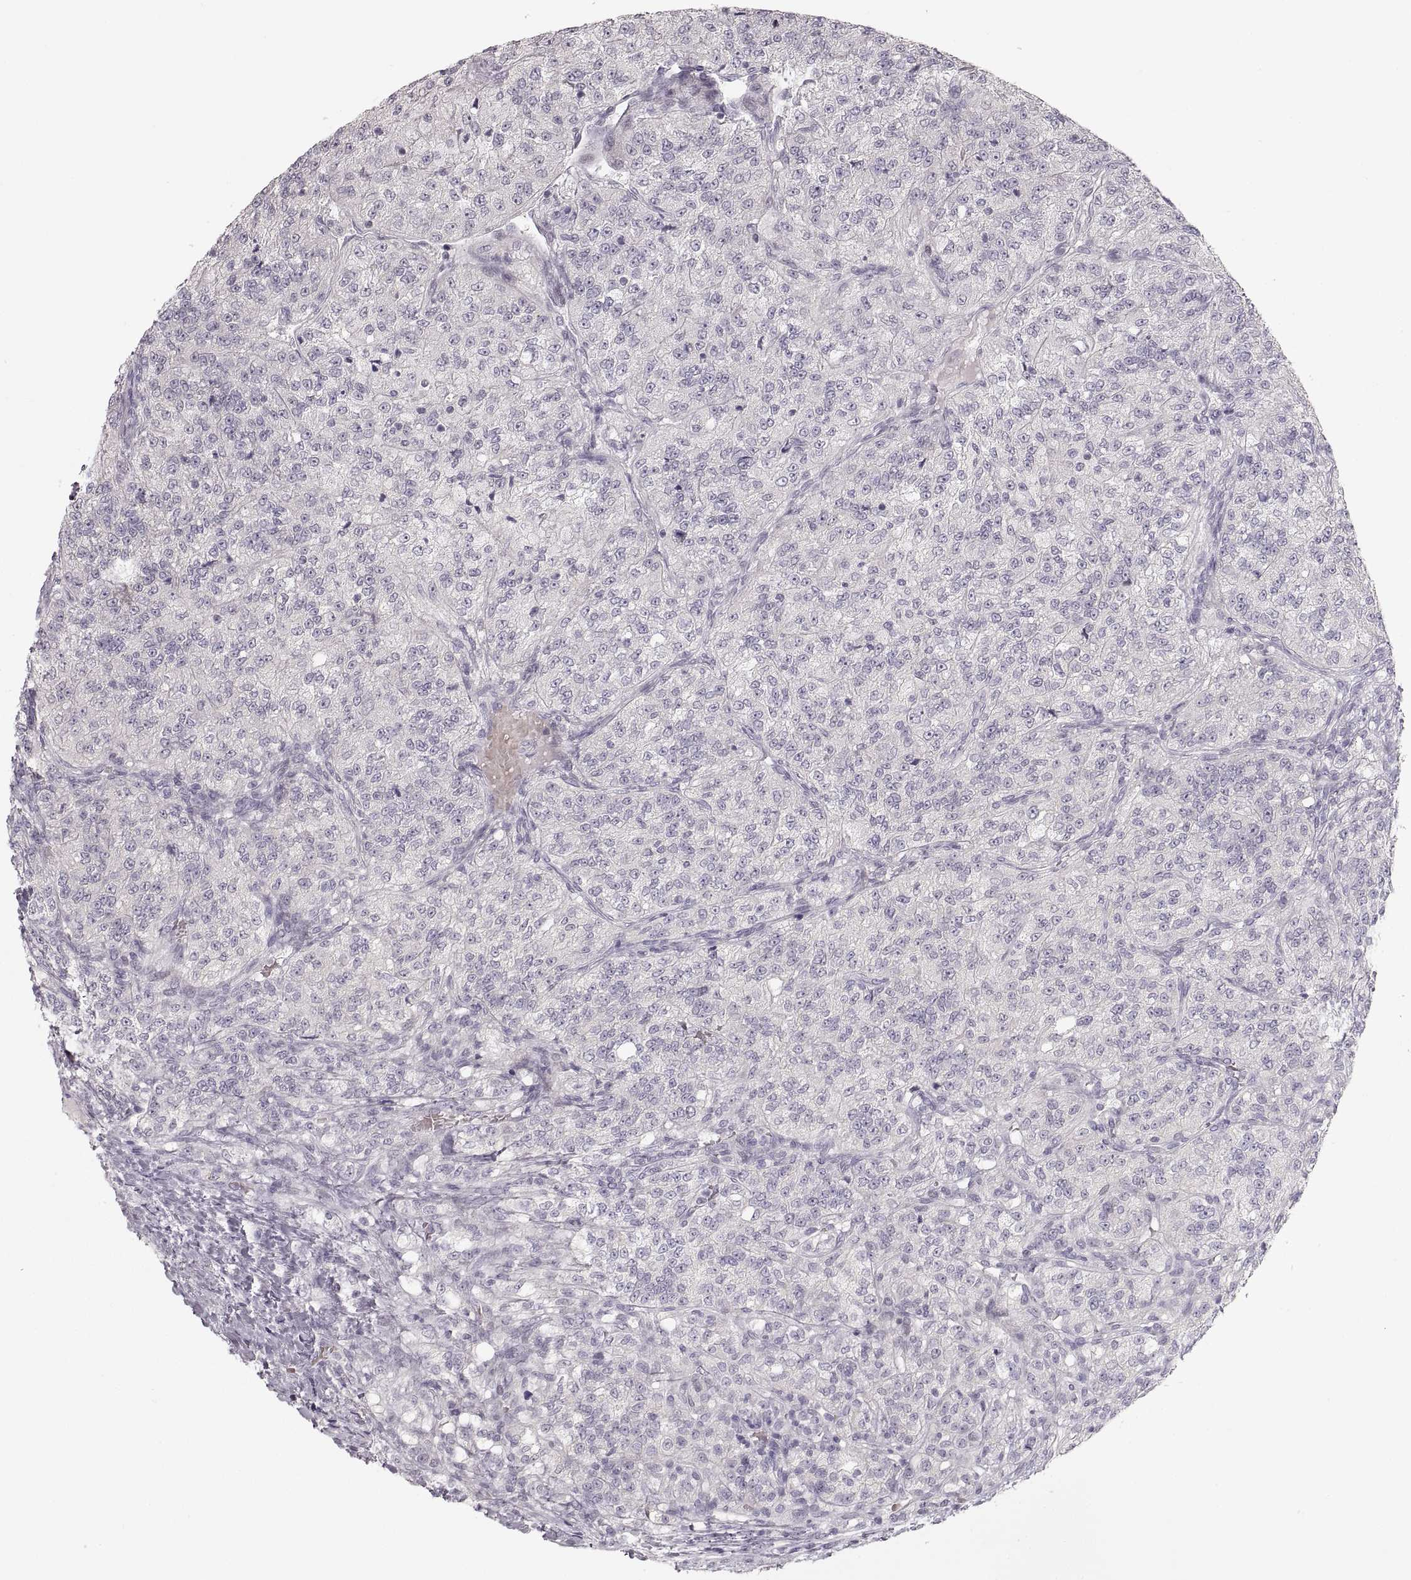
{"staining": {"intensity": "negative", "quantity": "none", "location": "none"}, "tissue": "renal cancer", "cell_type": "Tumor cells", "image_type": "cancer", "snomed": [{"axis": "morphology", "description": "Adenocarcinoma, NOS"}, {"axis": "topography", "description": "Kidney"}], "caption": "This photomicrograph is of adenocarcinoma (renal) stained with immunohistochemistry (IHC) to label a protein in brown with the nuclei are counter-stained blue. There is no staining in tumor cells.", "gene": "PCSK2", "patient": {"sex": "female", "age": 63}}